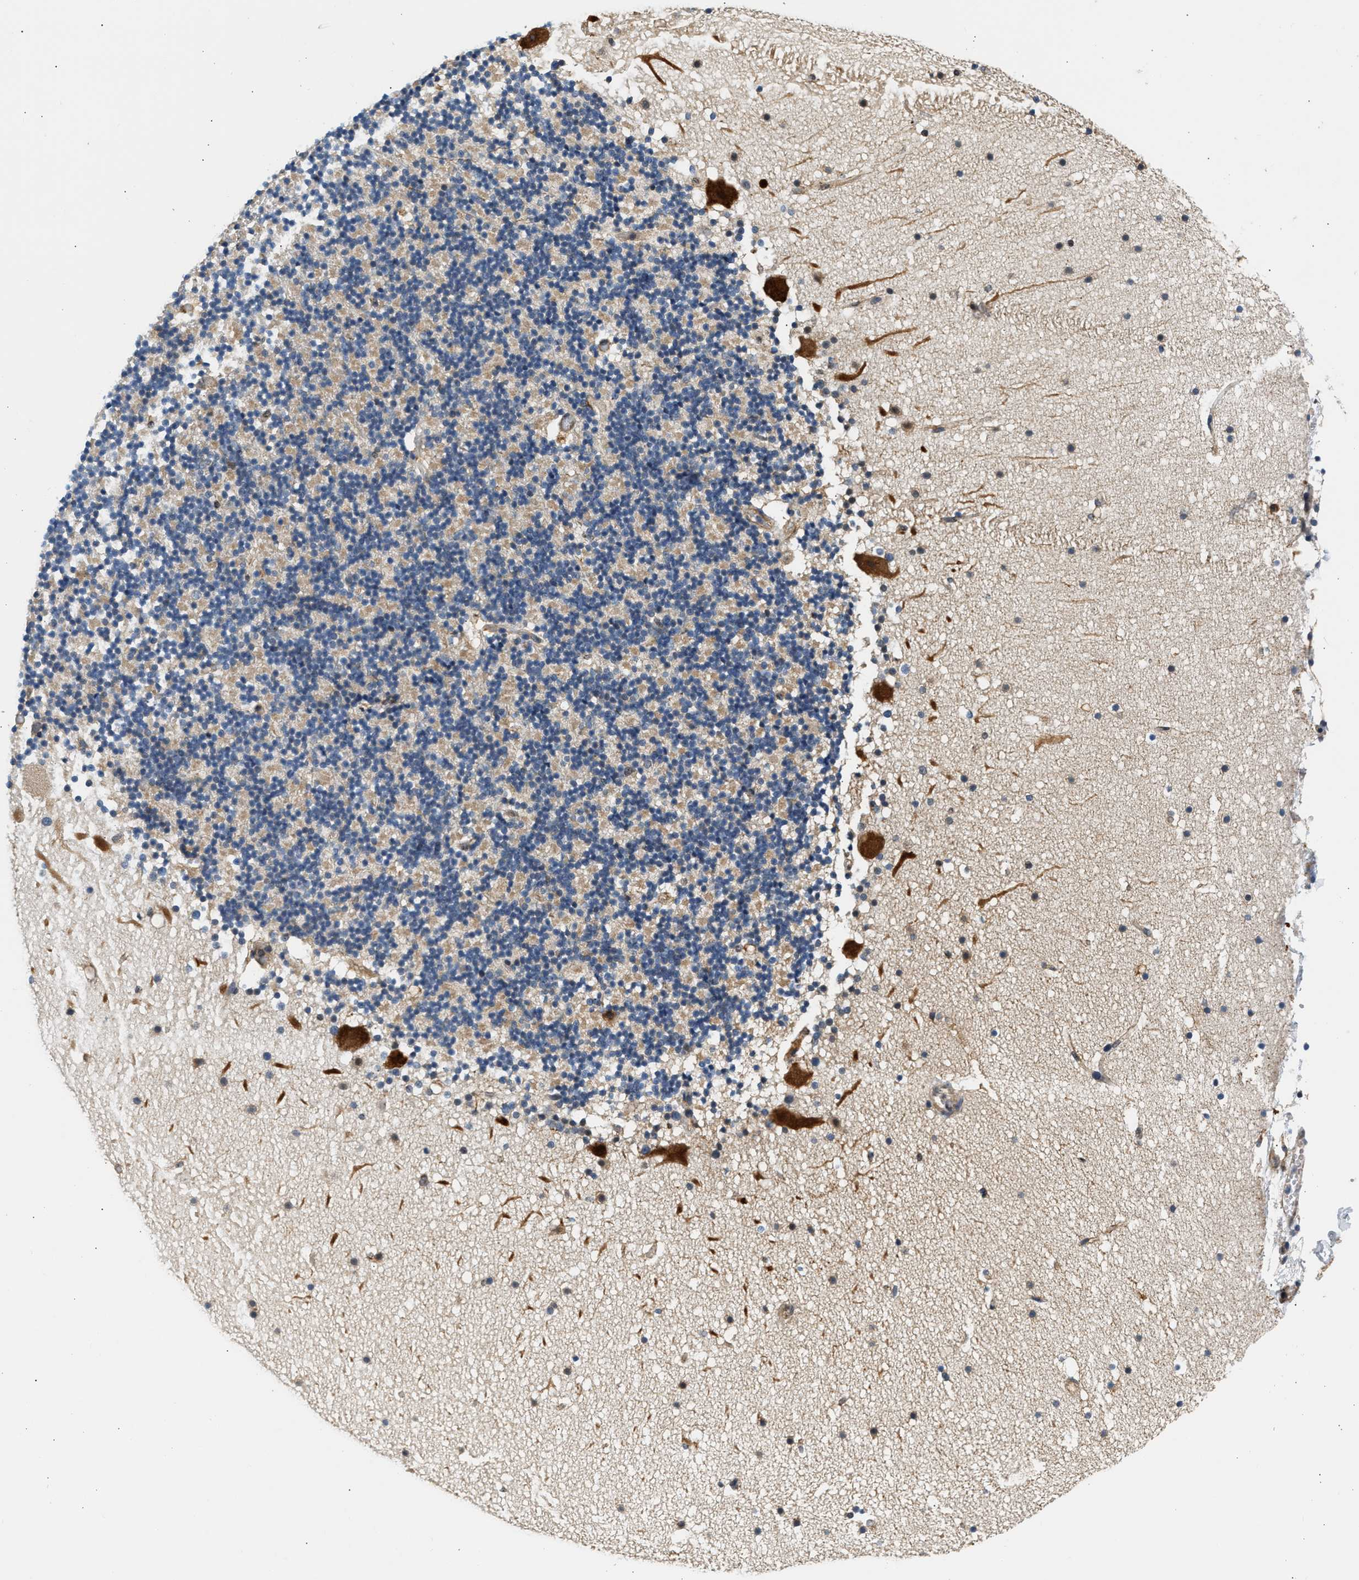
{"staining": {"intensity": "weak", "quantity": "<25%", "location": "cytoplasmic/membranous"}, "tissue": "cerebellum", "cell_type": "Cells in granular layer", "image_type": "normal", "snomed": [{"axis": "morphology", "description": "Normal tissue, NOS"}, {"axis": "topography", "description": "Cerebellum"}], "caption": "Cells in granular layer show no significant protein staining in benign cerebellum.", "gene": "WDR31", "patient": {"sex": "male", "age": 57}}